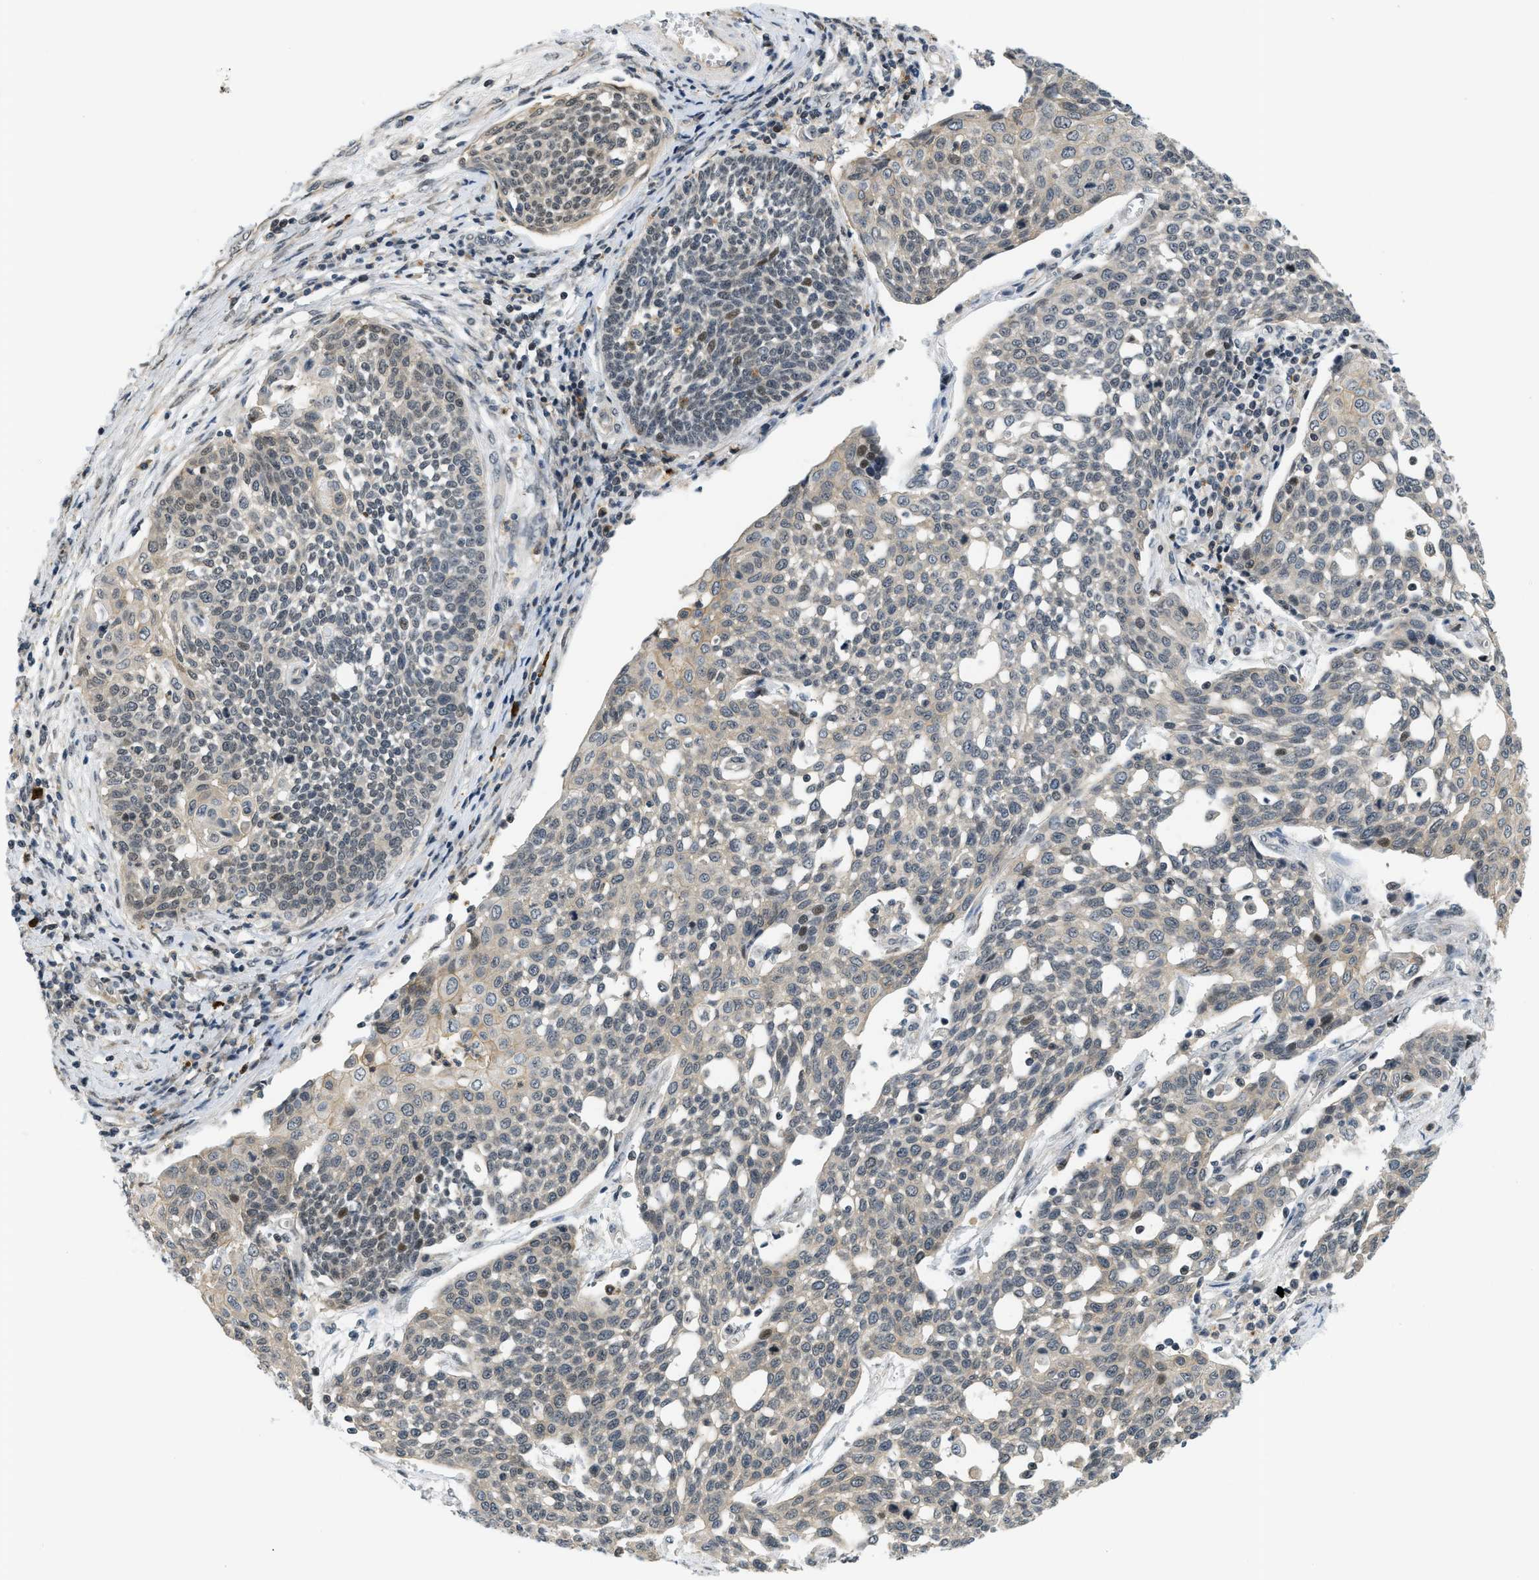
{"staining": {"intensity": "weak", "quantity": "<25%", "location": "cytoplasmic/membranous"}, "tissue": "cervical cancer", "cell_type": "Tumor cells", "image_type": "cancer", "snomed": [{"axis": "morphology", "description": "Squamous cell carcinoma, NOS"}, {"axis": "topography", "description": "Cervix"}], "caption": "This is an IHC micrograph of squamous cell carcinoma (cervical). There is no expression in tumor cells.", "gene": "KMT2A", "patient": {"sex": "female", "age": 34}}